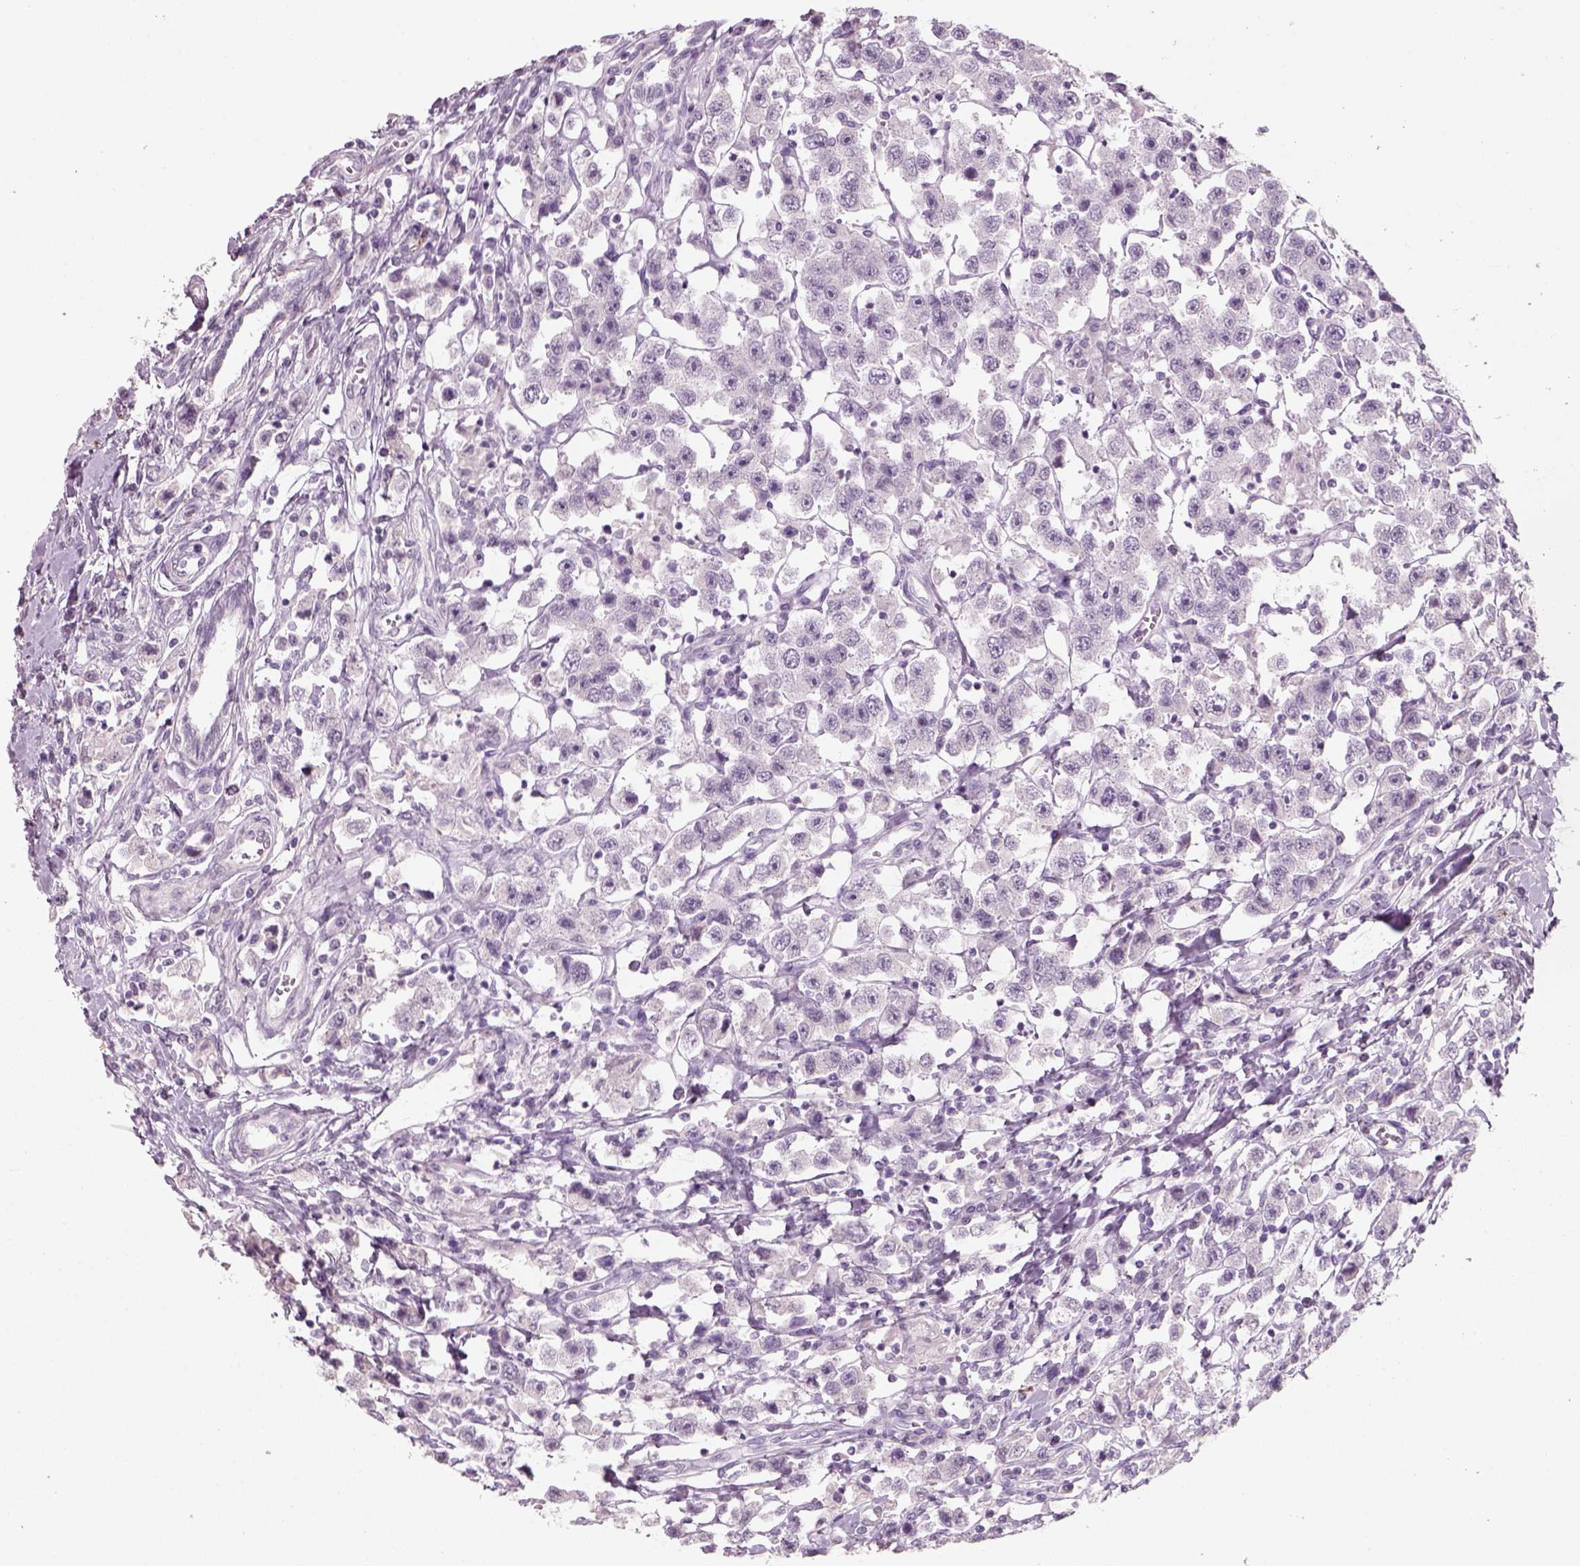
{"staining": {"intensity": "negative", "quantity": "none", "location": "none"}, "tissue": "testis cancer", "cell_type": "Tumor cells", "image_type": "cancer", "snomed": [{"axis": "morphology", "description": "Seminoma, NOS"}, {"axis": "topography", "description": "Testis"}], "caption": "An immunohistochemistry (IHC) image of seminoma (testis) is shown. There is no staining in tumor cells of seminoma (testis).", "gene": "SLC6A2", "patient": {"sex": "male", "age": 45}}